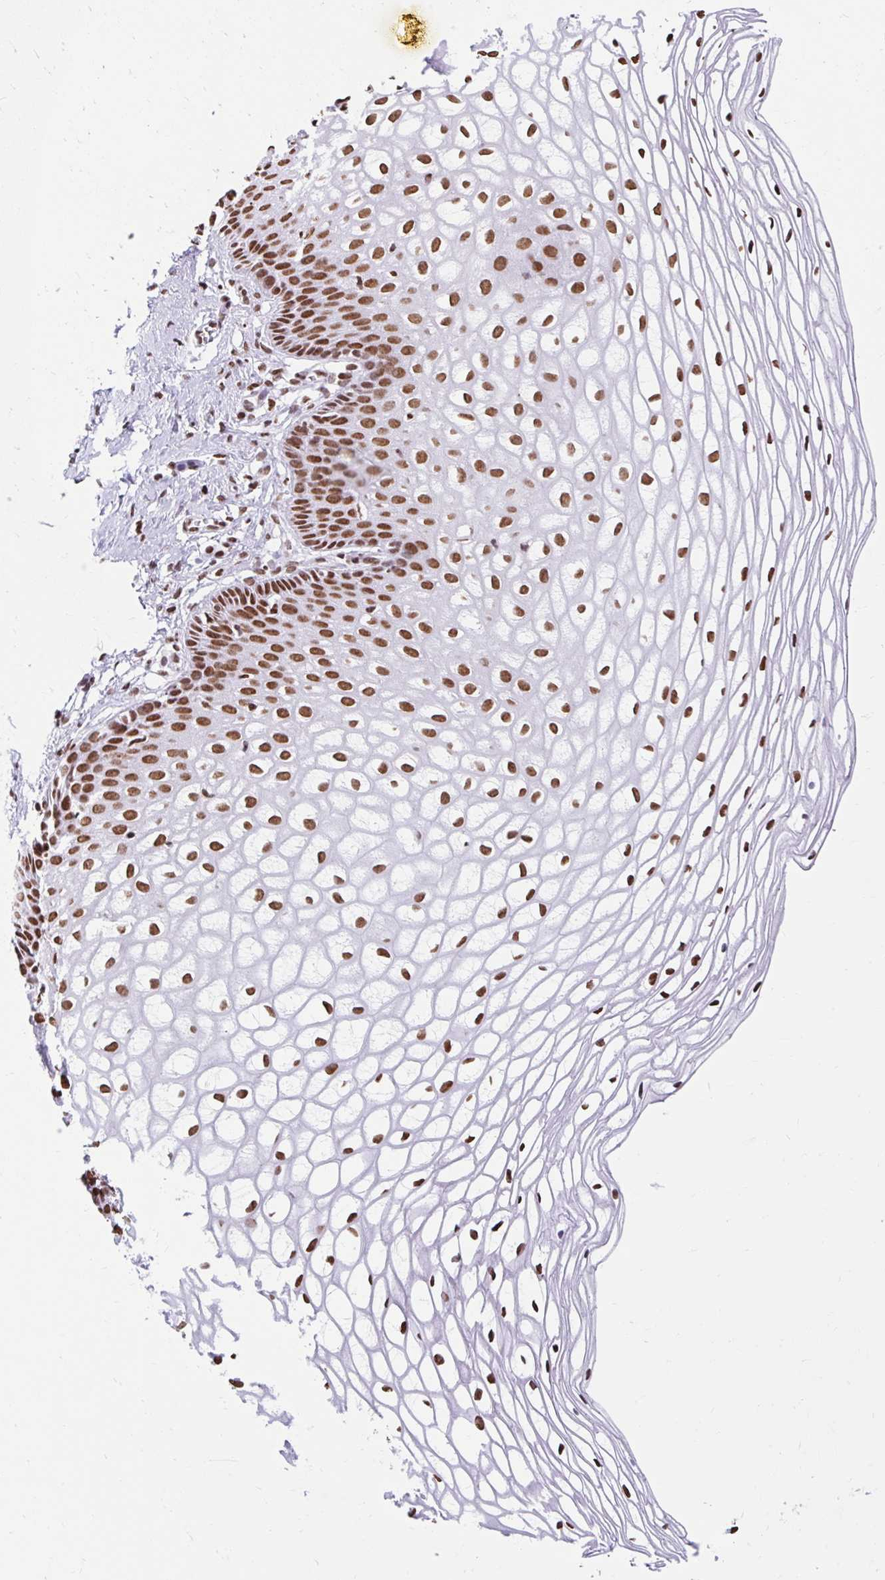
{"staining": {"intensity": "strong", "quantity": ">75%", "location": "nuclear"}, "tissue": "cervix", "cell_type": "Glandular cells", "image_type": "normal", "snomed": [{"axis": "morphology", "description": "Normal tissue, NOS"}, {"axis": "topography", "description": "Cervix"}], "caption": "Immunohistochemical staining of normal cervix exhibits >75% levels of strong nuclear protein expression in about >75% of glandular cells. The staining is performed using DAB (3,3'-diaminobenzidine) brown chromogen to label protein expression. The nuclei are counter-stained blue using hematoxylin.", "gene": "KHDRBS1", "patient": {"sex": "female", "age": 36}}